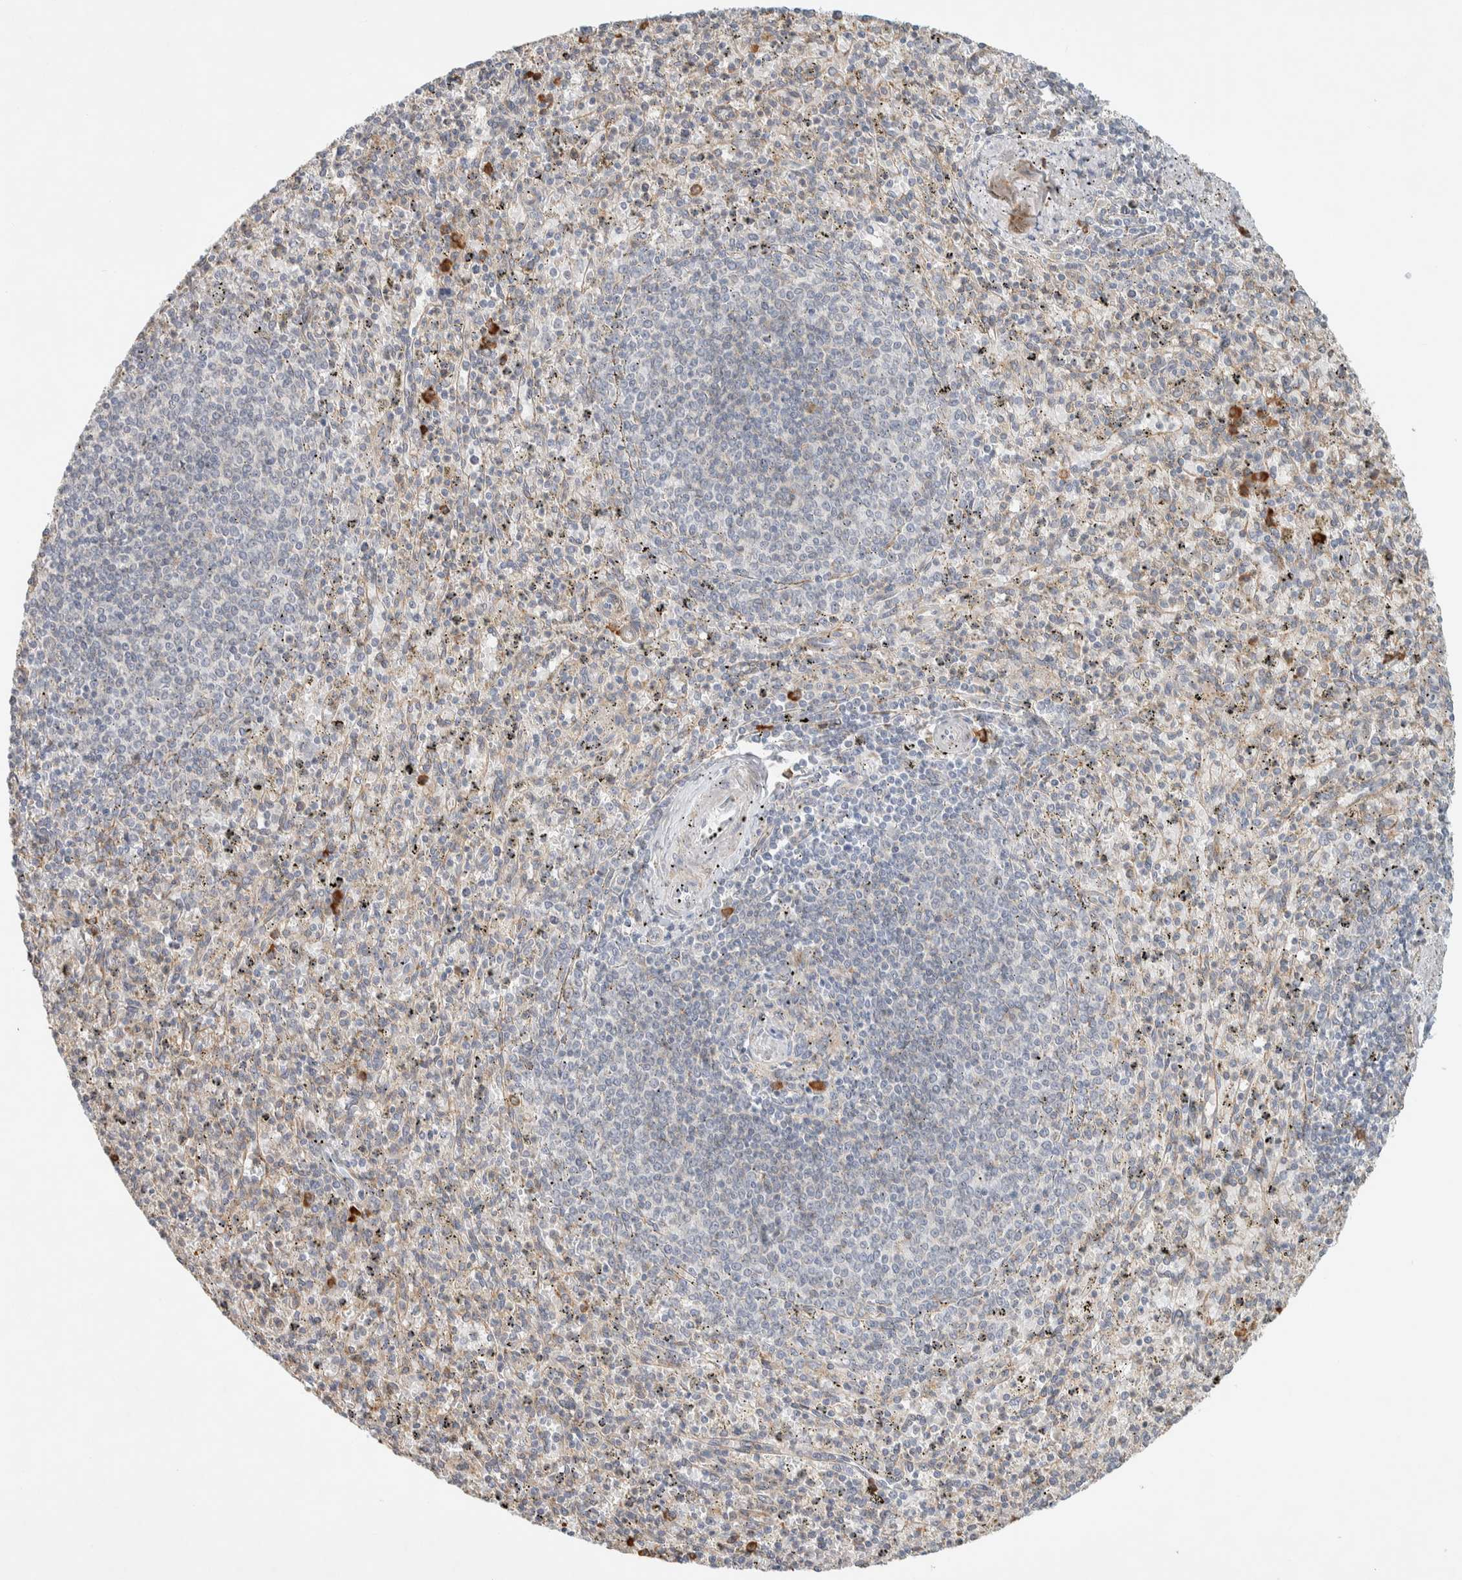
{"staining": {"intensity": "strong", "quantity": "<25%", "location": "cytoplasmic/membranous"}, "tissue": "spleen", "cell_type": "Cells in red pulp", "image_type": "normal", "snomed": [{"axis": "morphology", "description": "Normal tissue, NOS"}, {"axis": "topography", "description": "Spleen"}], "caption": "Immunohistochemistry micrograph of unremarkable human spleen stained for a protein (brown), which shows medium levels of strong cytoplasmic/membranous expression in about <25% of cells in red pulp.", "gene": "KLHL40", "patient": {"sex": "male", "age": 72}}